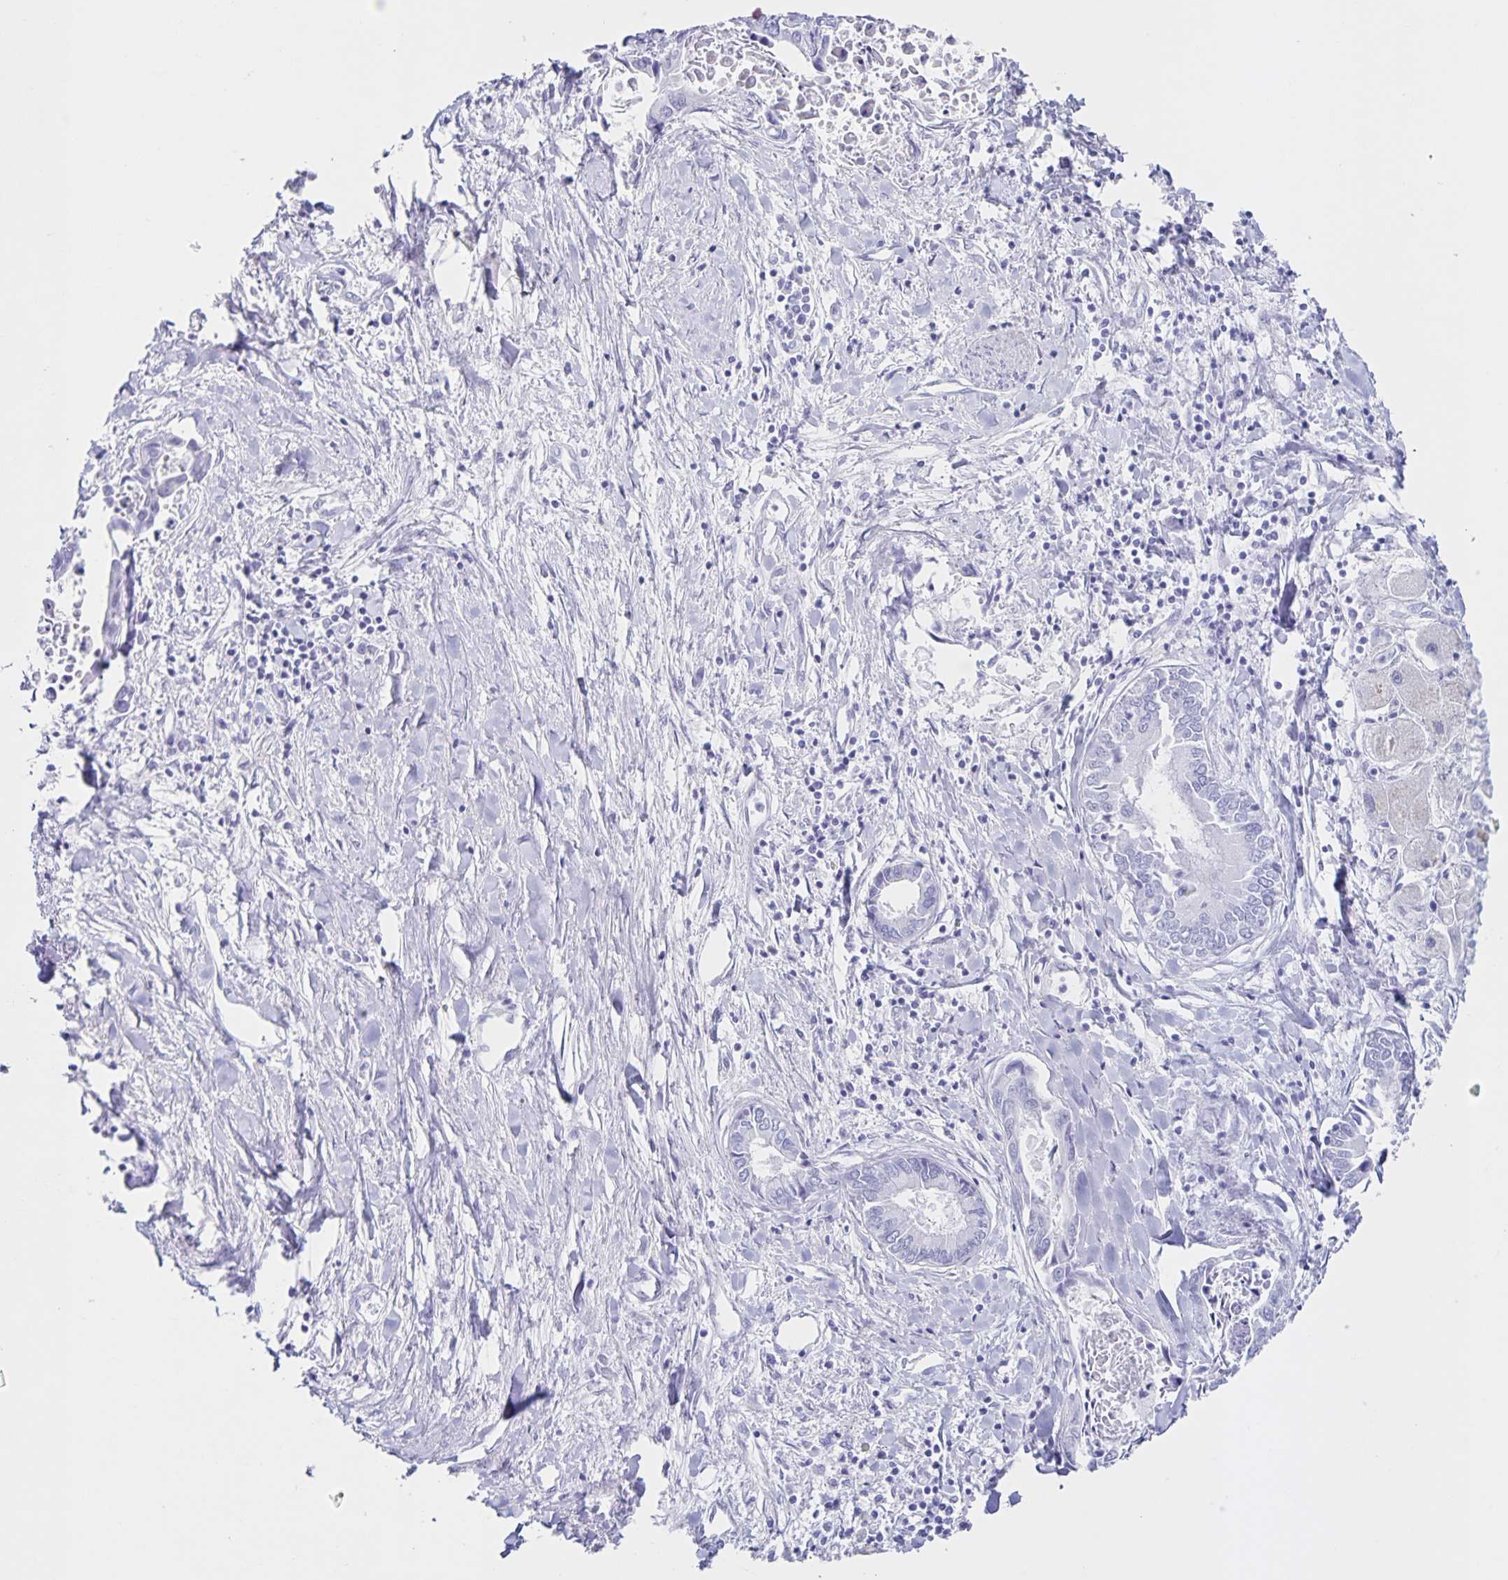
{"staining": {"intensity": "negative", "quantity": "none", "location": "none"}, "tissue": "liver cancer", "cell_type": "Tumor cells", "image_type": "cancer", "snomed": [{"axis": "morphology", "description": "Cholangiocarcinoma"}, {"axis": "topography", "description": "Liver"}], "caption": "An IHC histopathology image of cholangiocarcinoma (liver) is shown. There is no staining in tumor cells of cholangiocarcinoma (liver).", "gene": "C12orf56", "patient": {"sex": "male", "age": 66}}